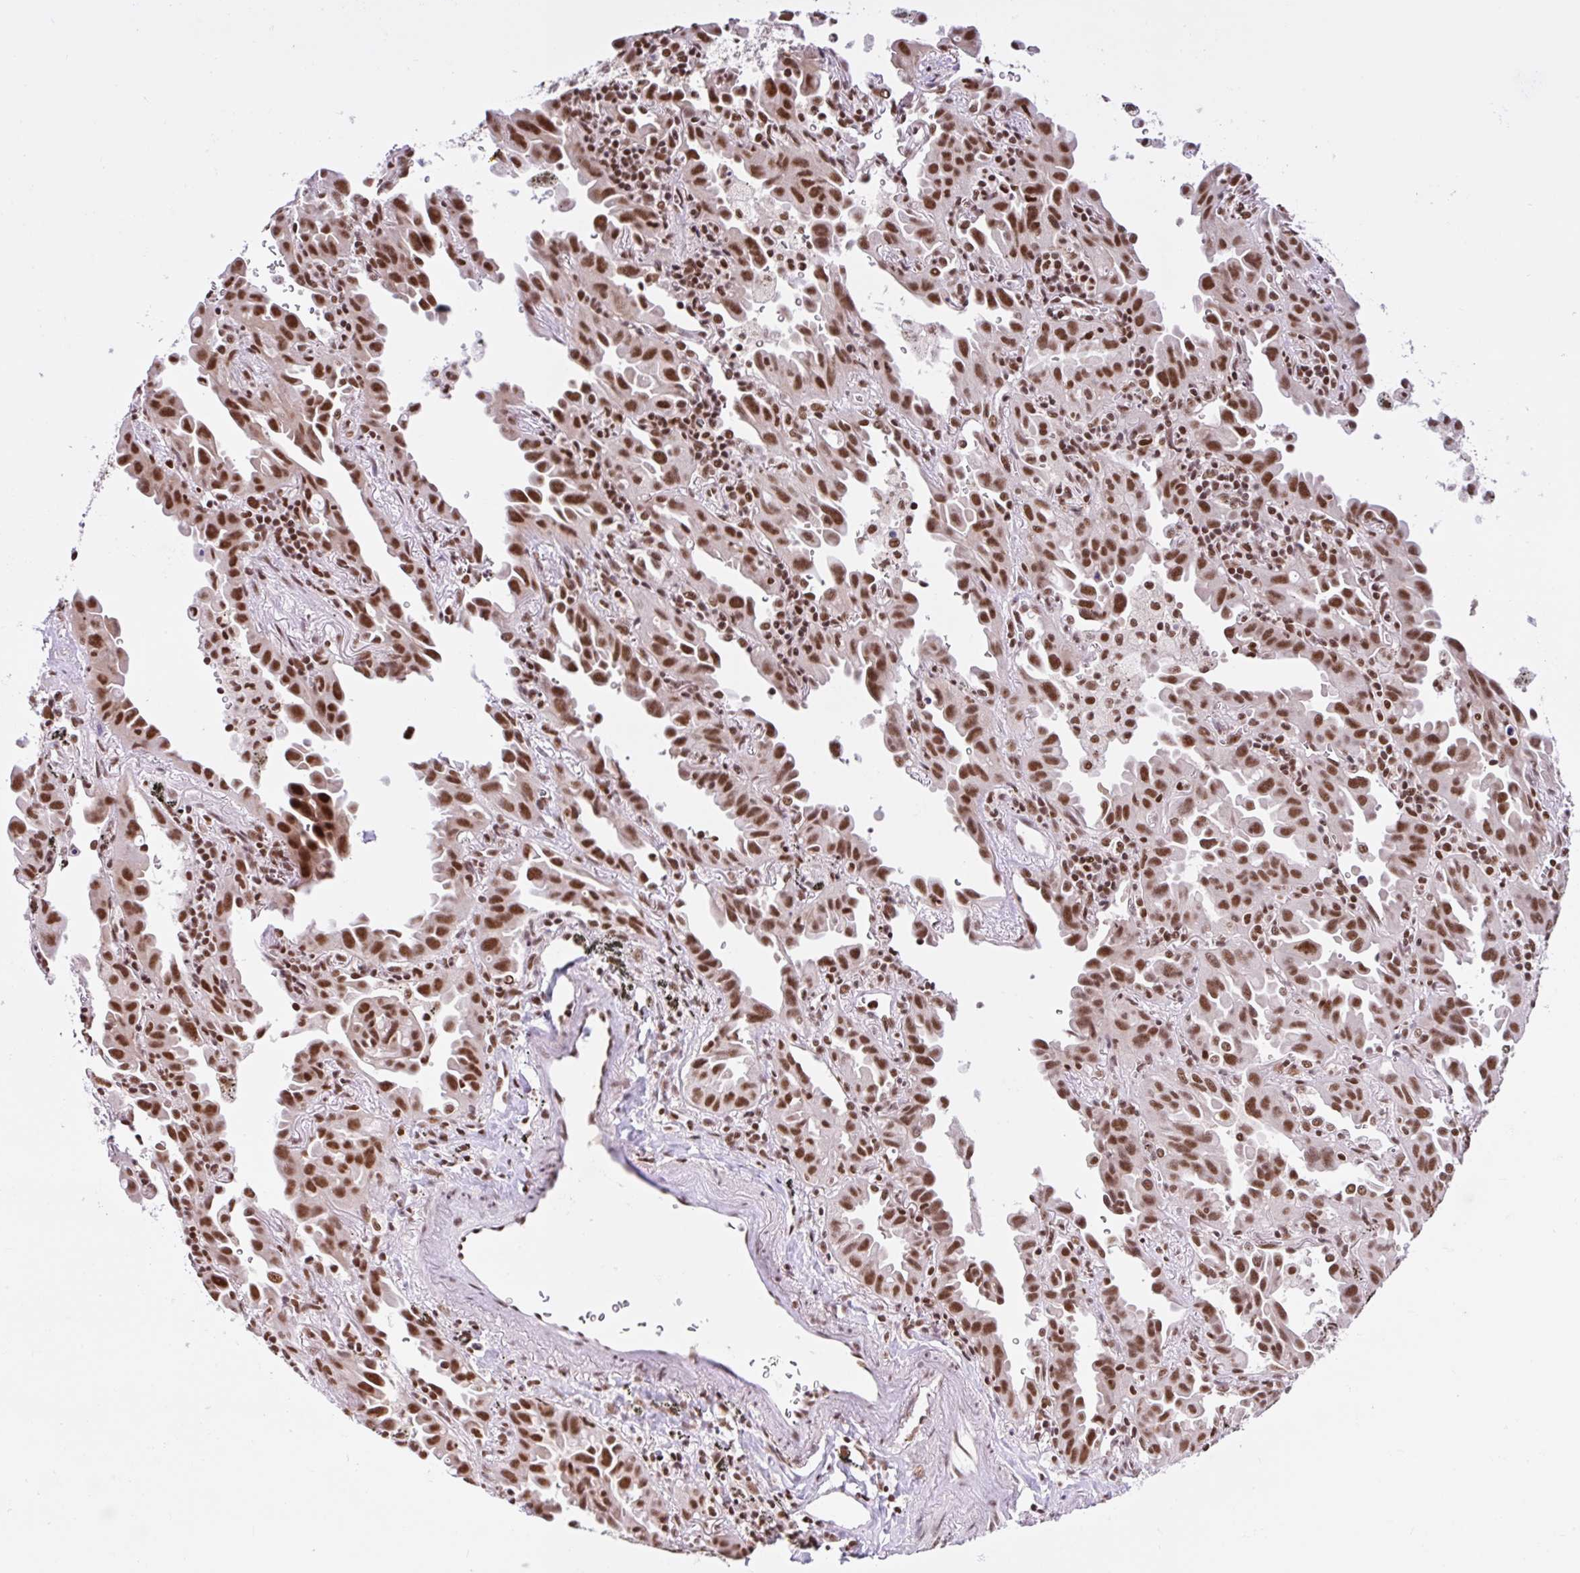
{"staining": {"intensity": "moderate", "quantity": ">75%", "location": "nuclear"}, "tissue": "lung cancer", "cell_type": "Tumor cells", "image_type": "cancer", "snomed": [{"axis": "morphology", "description": "Adenocarcinoma, NOS"}, {"axis": "topography", "description": "Lung"}], "caption": "DAB (3,3'-diaminobenzidine) immunohistochemical staining of human lung cancer reveals moderate nuclear protein staining in approximately >75% of tumor cells.", "gene": "CCDC12", "patient": {"sex": "male", "age": 68}}